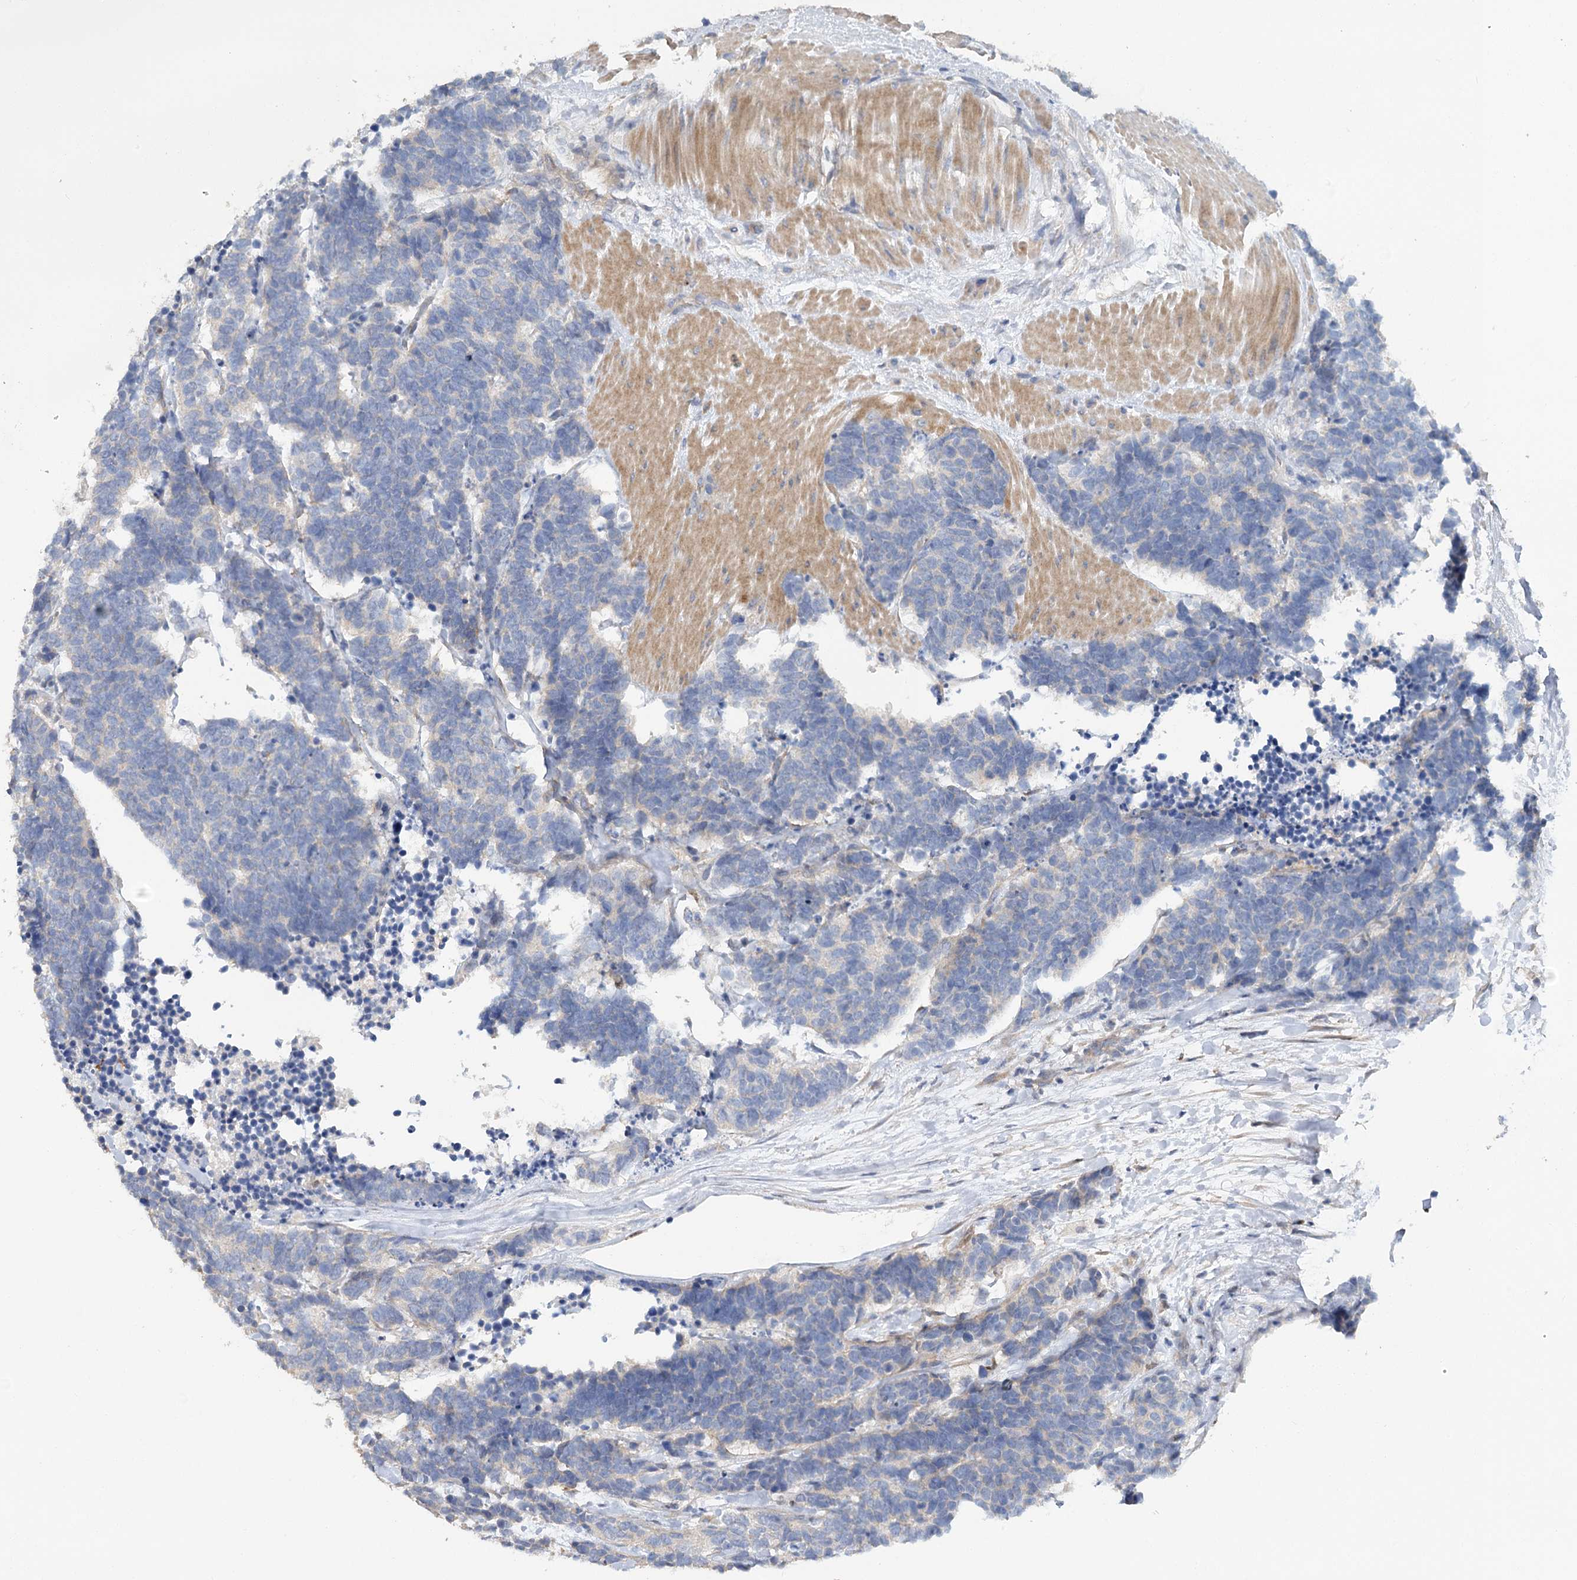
{"staining": {"intensity": "negative", "quantity": "none", "location": "none"}, "tissue": "carcinoid", "cell_type": "Tumor cells", "image_type": "cancer", "snomed": [{"axis": "morphology", "description": "Carcinoma, NOS"}, {"axis": "morphology", "description": "Carcinoid, malignant, NOS"}, {"axis": "topography", "description": "Urinary bladder"}], "caption": "Tumor cells show no significant protein expression in carcinoid.", "gene": "EPB41L5", "patient": {"sex": "male", "age": 57}}